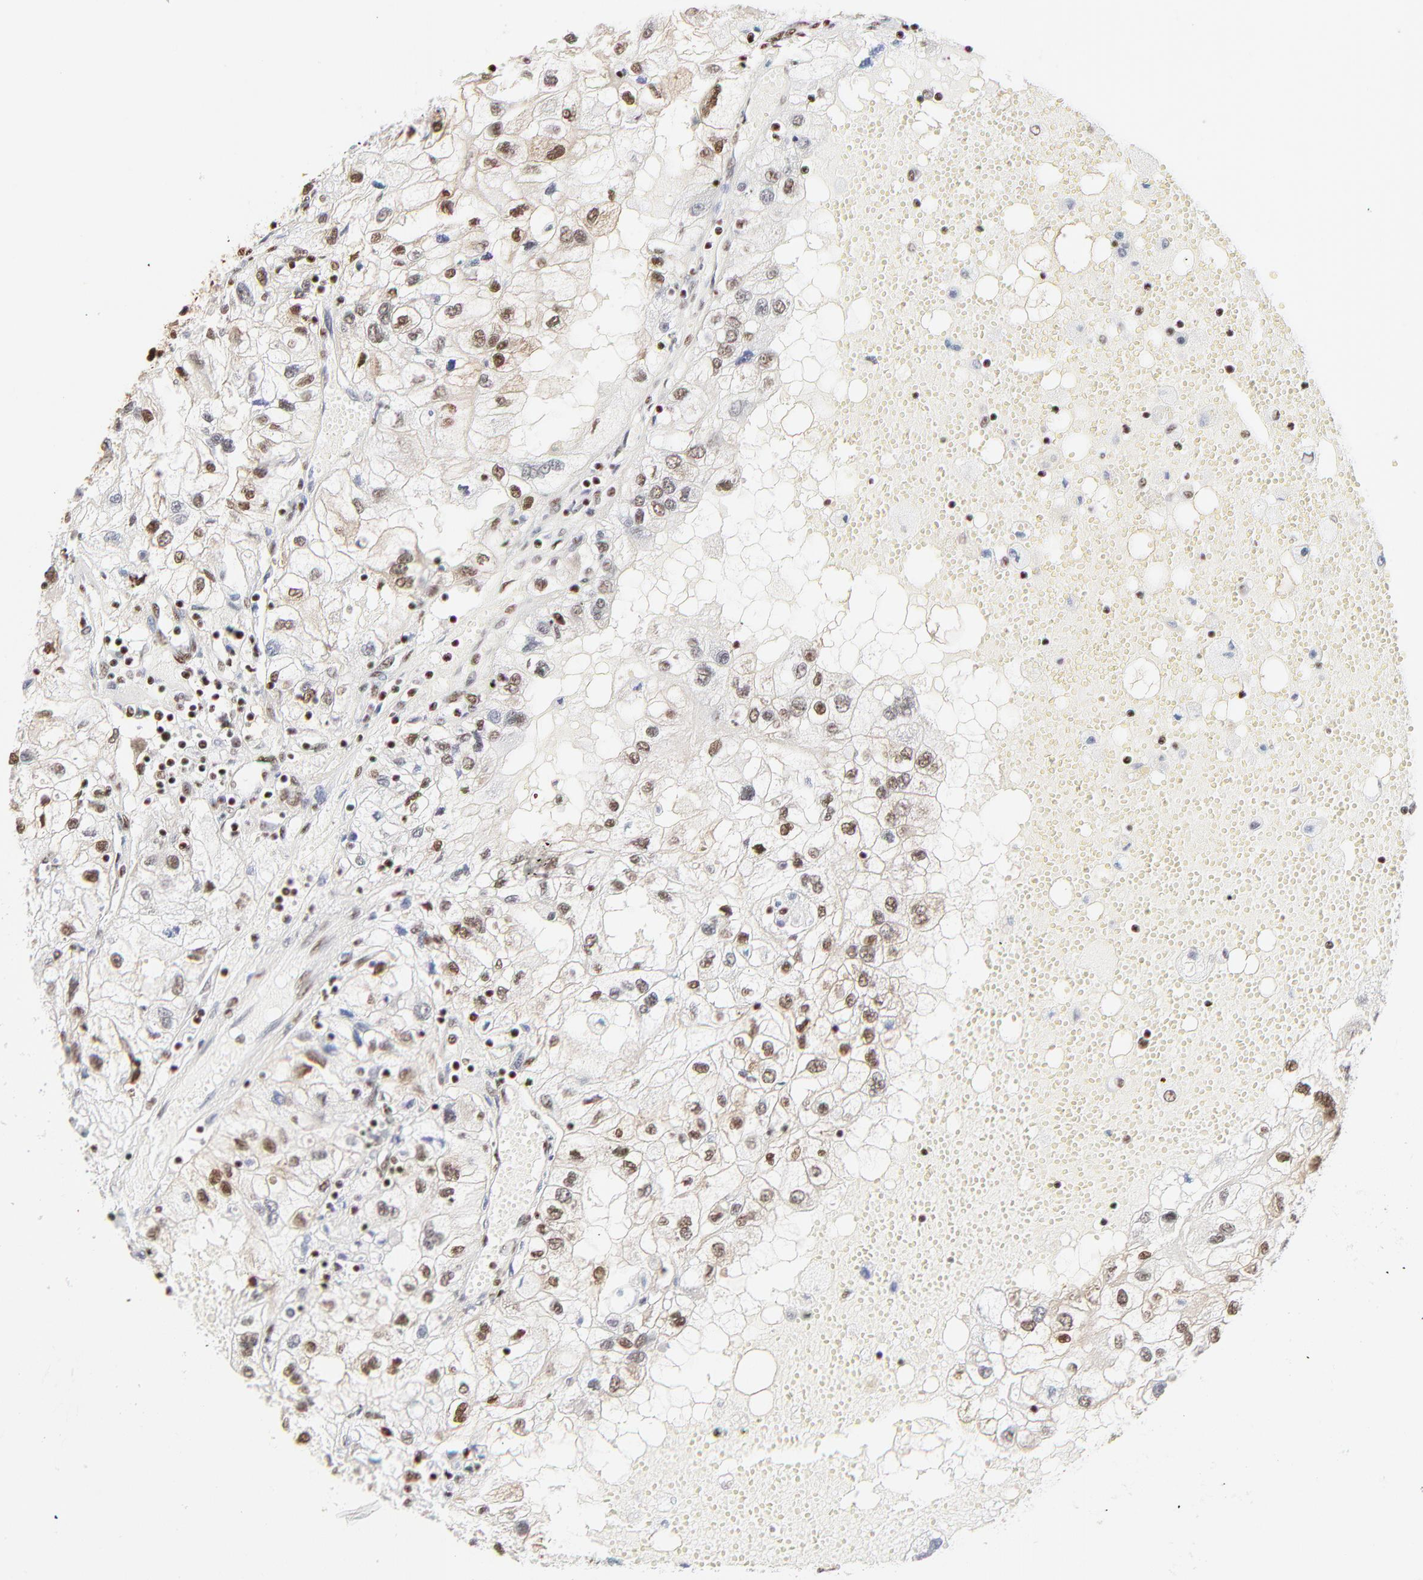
{"staining": {"intensity": "moderate", "quantity": "25%-75%", "location": "nuclear"}, "tissue": "renal cancer", "cell_type": "Tumor cells", "image_type": "cancer", "snomed": [{"axis": "morphology", "description": "Normal tissue, NOS"}, {"axis": "morphology", "description": "Adenocarcinoma, NOS"}, {"axis": "topography", "description": "Kidney"}], "caption": "Immunohistochemistry (IHC) of adenocarcinoma (renal) shows medium levels of moderate nuclear expression in about 25%-75% of tumor cells.", "gene": "CREB1", "patient": {"sex": "male", "age": 71}}